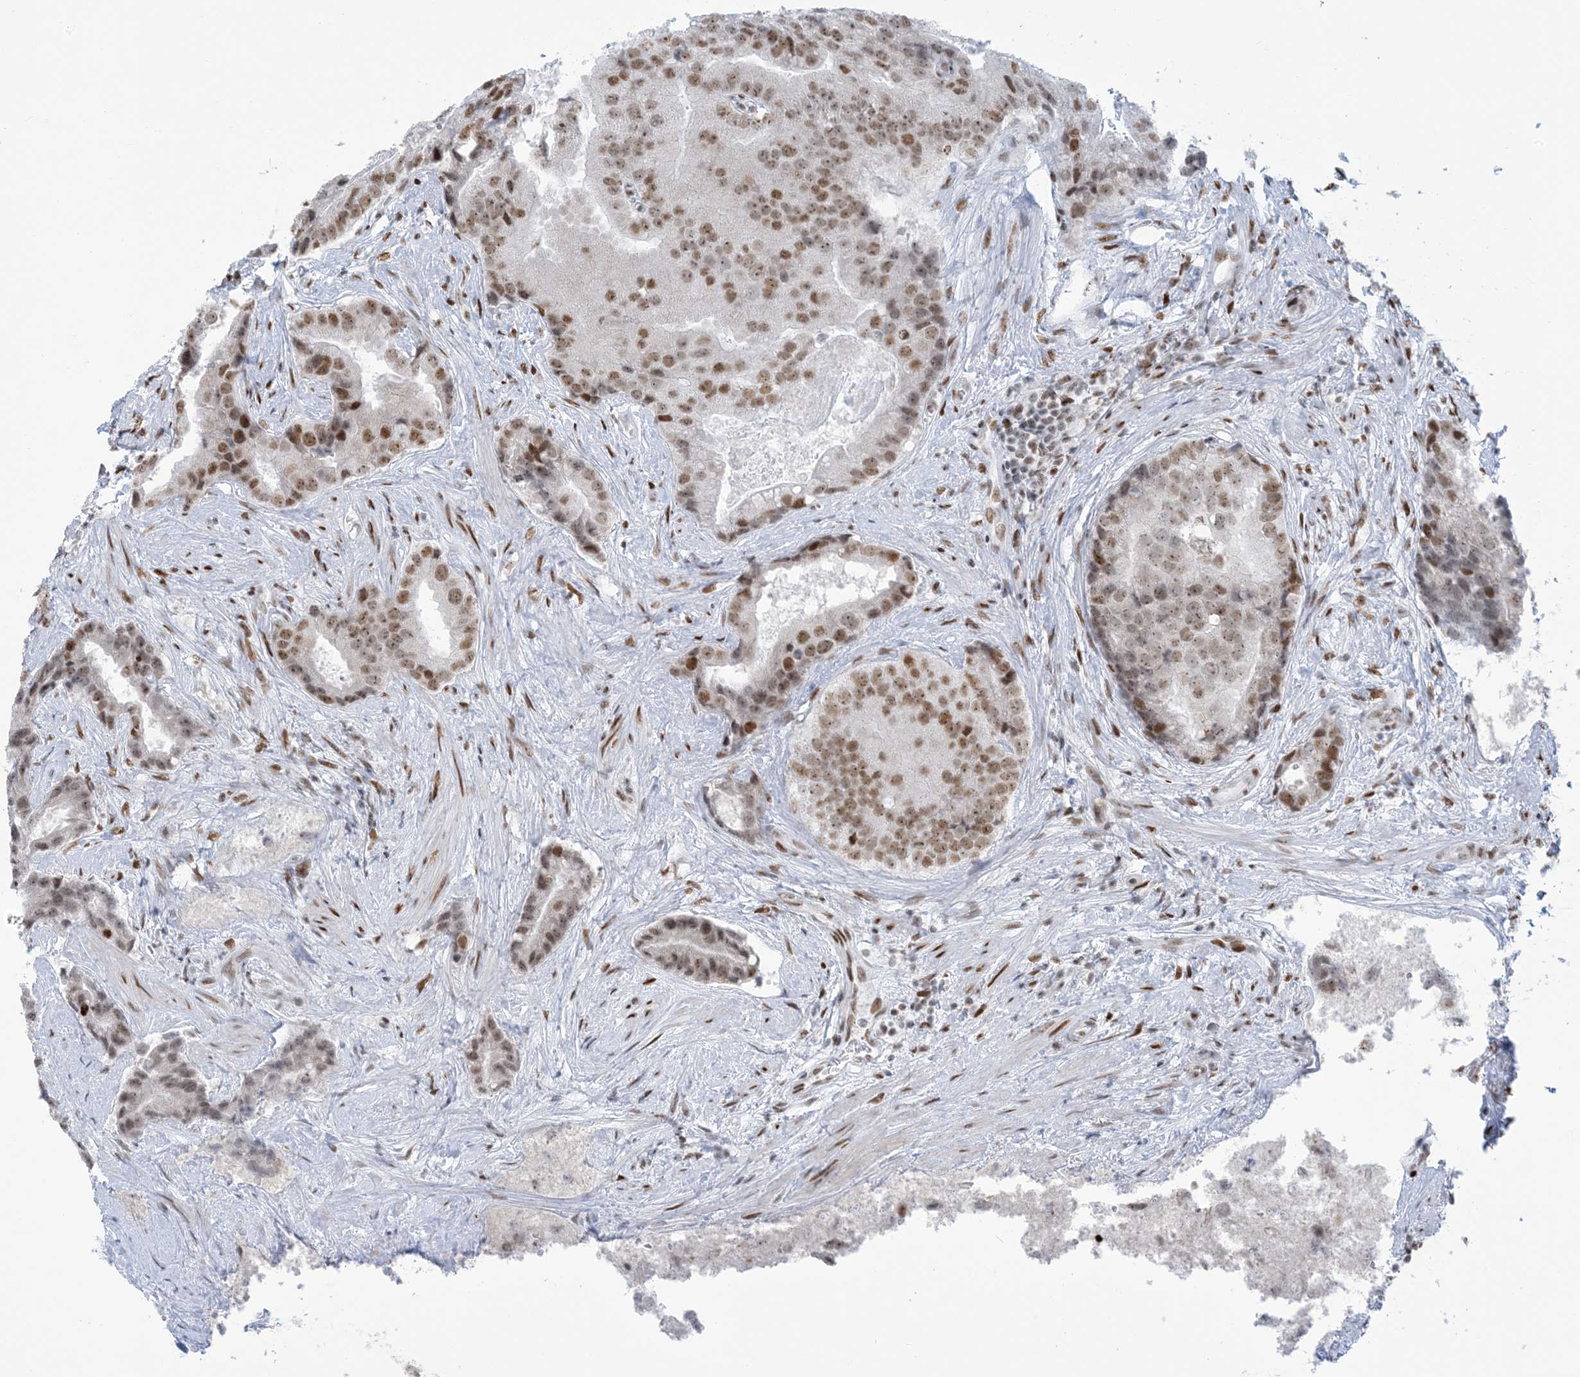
{"staining": {"intensity": "moderate", "quantity": ">75%", "location": "nuclear"}, "tissue": "prostate cancer", "cell_type": "Tumor cells", "image_type": "cancer", "snomed": [{"axis": "morphology", "description": "Adenocarcinoma, High grade"}, {"axis": "topography", "description": "Prostate"}], "caption": "Immunohistochemical staining of human adenocarcinoma (high-grade) (prostate) shows medium levels of moderate nuclear positivity in approximately >75% of tumor cells. The staining was performed using DAB to visualize the protein expression in brown, while the nuclei were stained in blue with hematoxylin (Magnification: 20x).", "gene": "STAG1", "patient": {"sex": "male", "age": 70}}